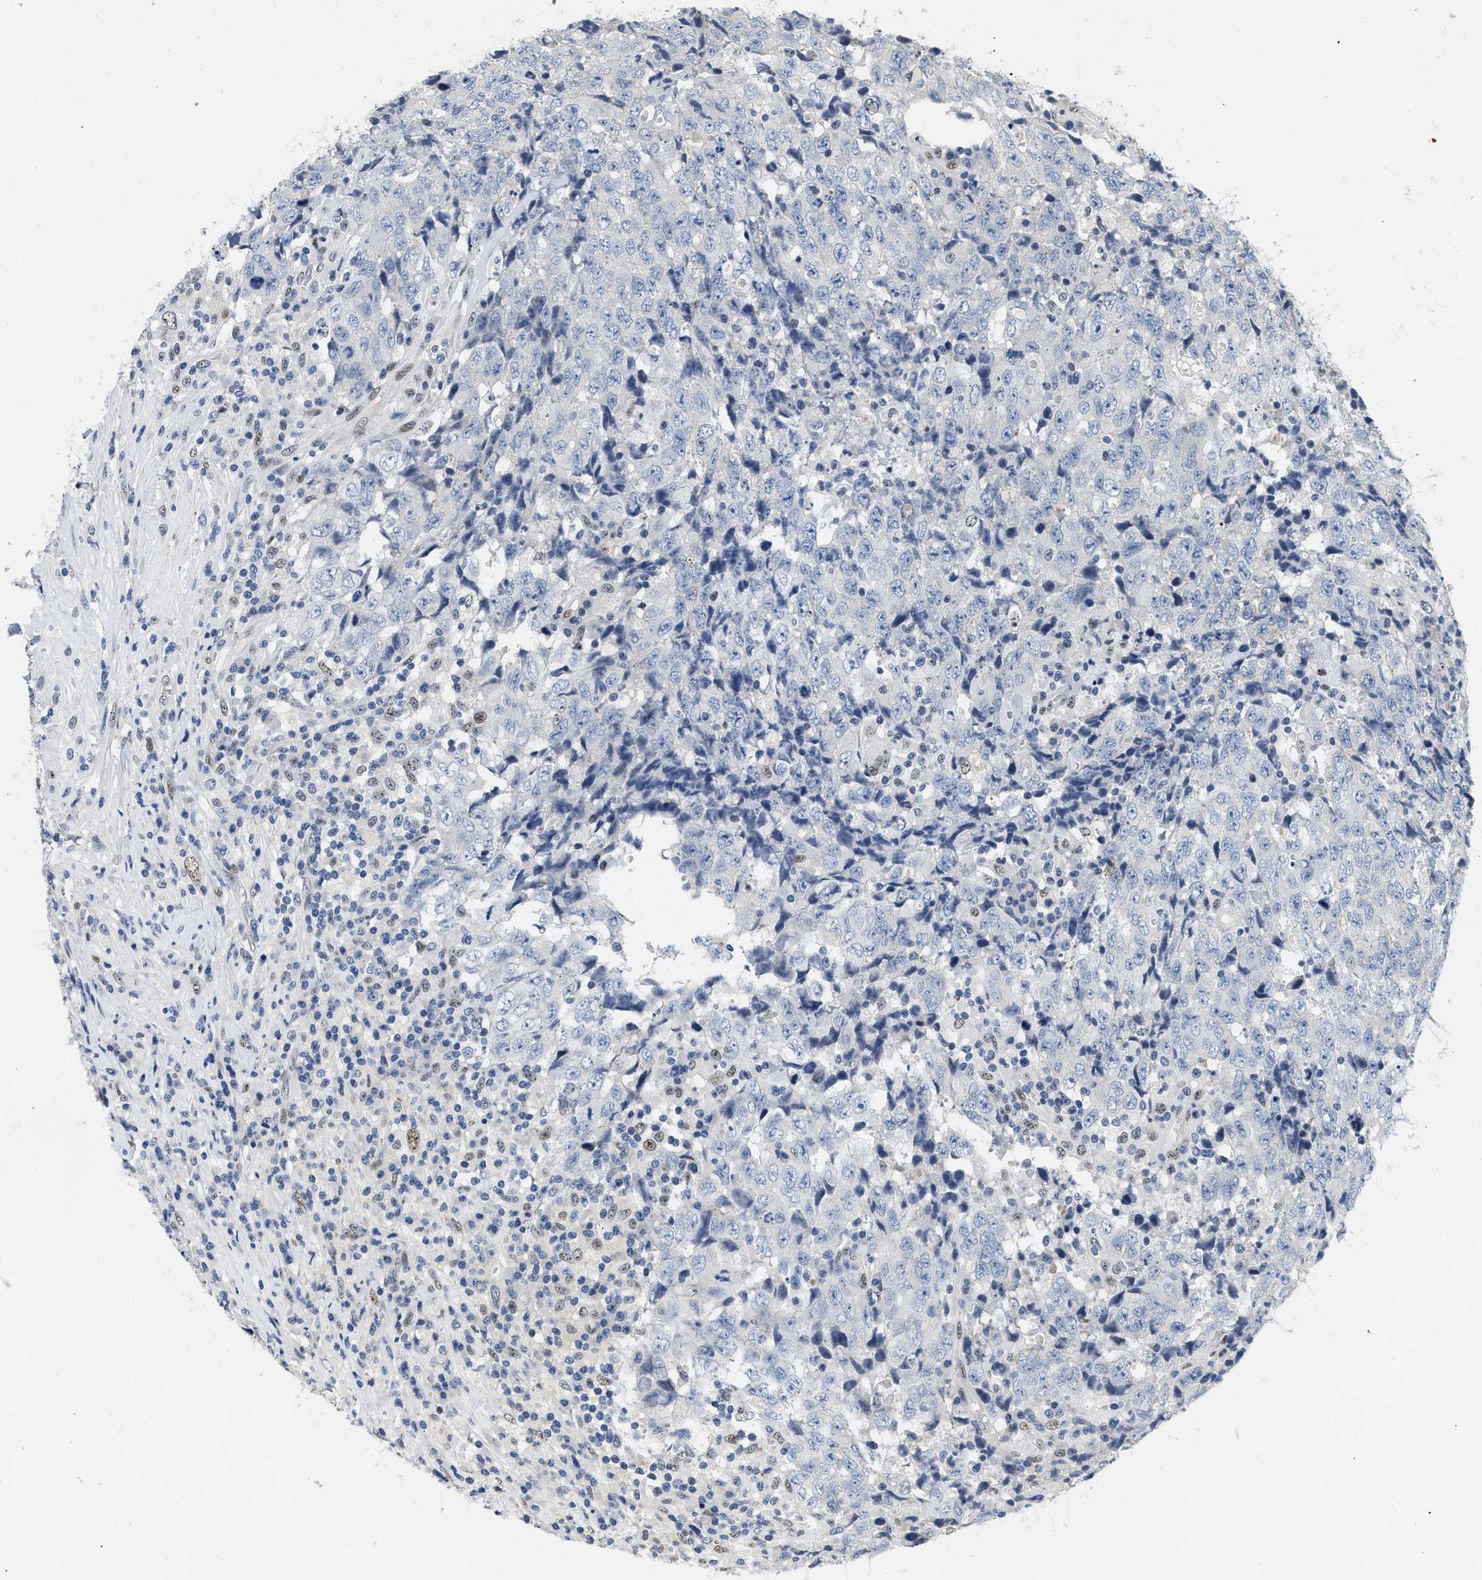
{"staining": {"intensity": "negative", "quantity": "none", "location": "none"}, "tissue": "testis cancer", "cell_type": "Tumor cells", "image_type": "cancer", "snomed": [{"axis": "morphology", "description": "Necrosis, NOS"}, {"axis": "morphology", "description": "Carcinoma, Embryonal, NOS"}, {"axis": "topography", "description": "Testis"}], "caption": "There is no significant expression in tumor cells of testis cancer.", "gene": "VIP", "patient": {"sex": "male", "age": 19}}